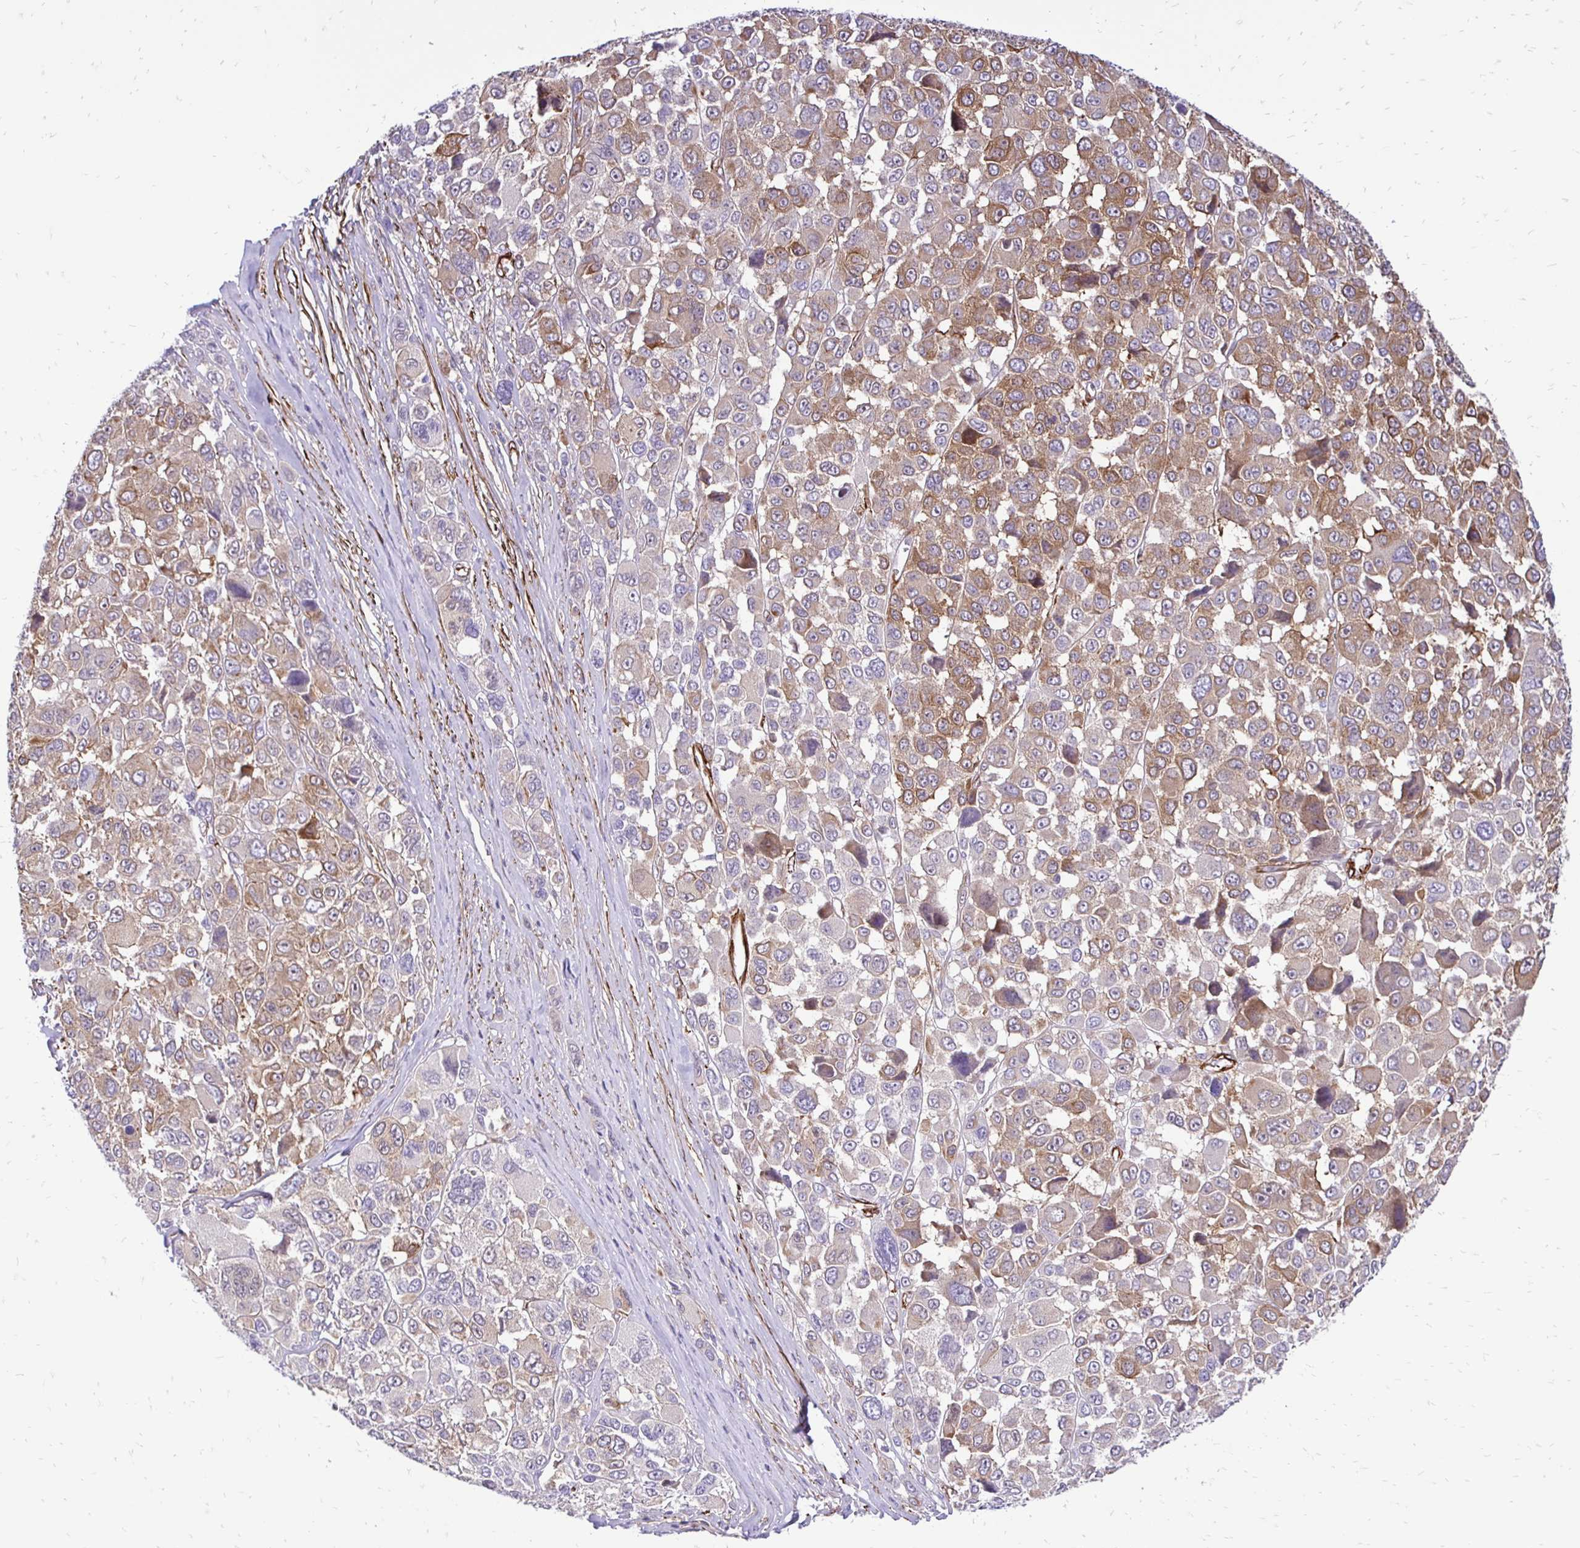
{"staining": {"intensity": "moderate", "quantity": "25%-75%", "location": "cytoplasmic/membranous"}, "tissue": "melanoma", "cell_type": "Tumor cells", "image_type": "cancer", "snomed": [{"axis": "morphology", "description": "Malignant melanoma, NOS"}, {"axis": "topography", "description": "Skin"}], "caption": "About 25%-75% of tumor cells in melanoma display moderate cytoplasmic/membranous protein positivity as visualized by brown immunohistochemical staining.", "gene": "CTPS1", "patient": {"sex": "female", "age": 66}}